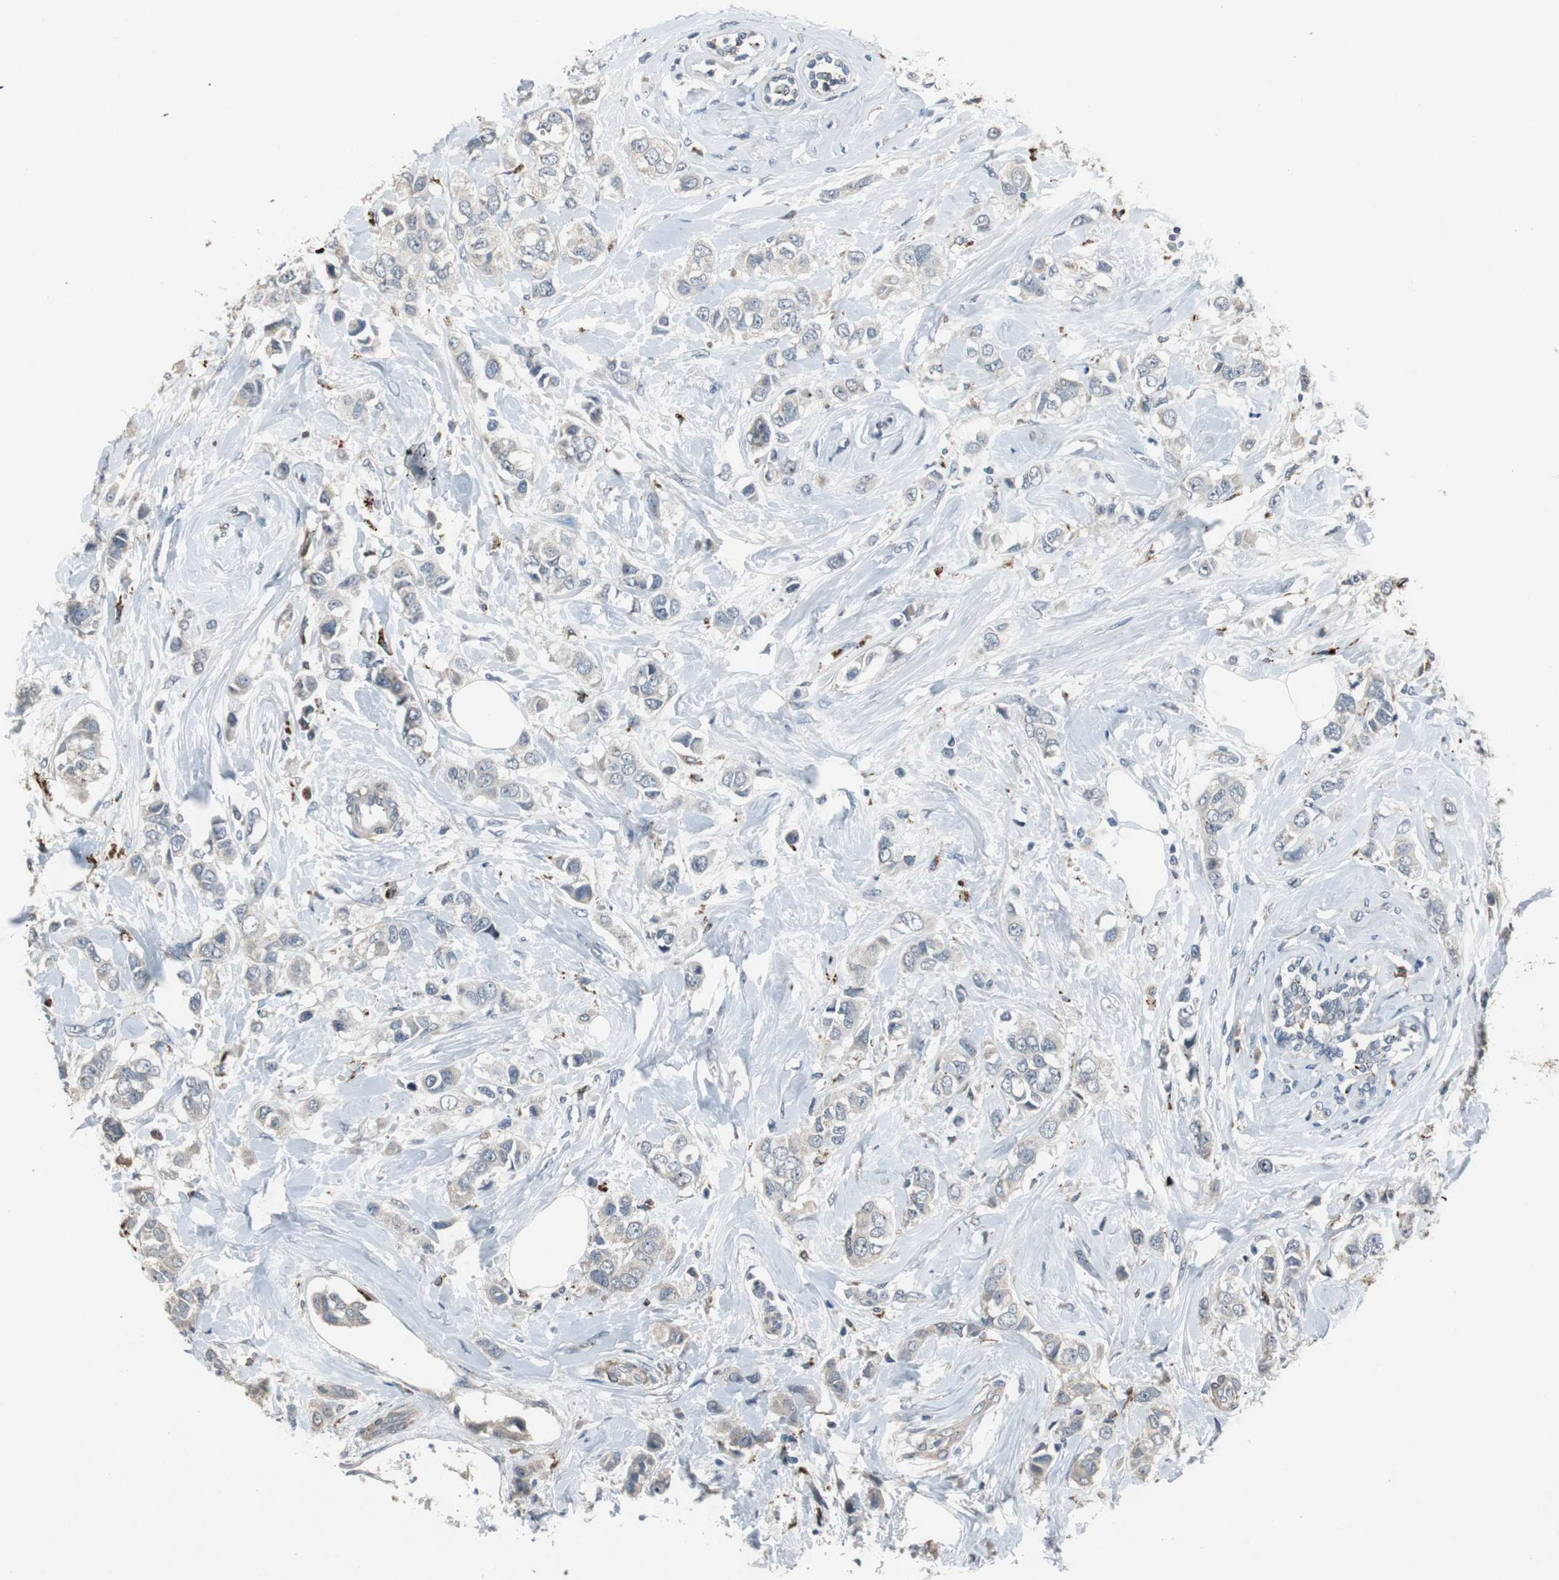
{"staining": {"intensity": "negative", "quantity": "none", "location": "none"}, "tissue": "breast cancer", "cell_type": "Tumor cells", "image_type": "cancer", "snomed": [{"axis": "morphology", "description": "Duct carcinoma"}, {"axis": "topography", "description": "Breast"}], "caption": "Immunohistochemical staining of human intraductal carcinoma (breast) shows no significant positivity in tumor cells. Brightfield microscopy of IHC stained with DAB (3,3'-diaminobenzidine) (brown) and hematoxylin (blue), captured at high magnification.", "gene": "PCYT1B", "patient": {"sex": "female", "age": 50}}